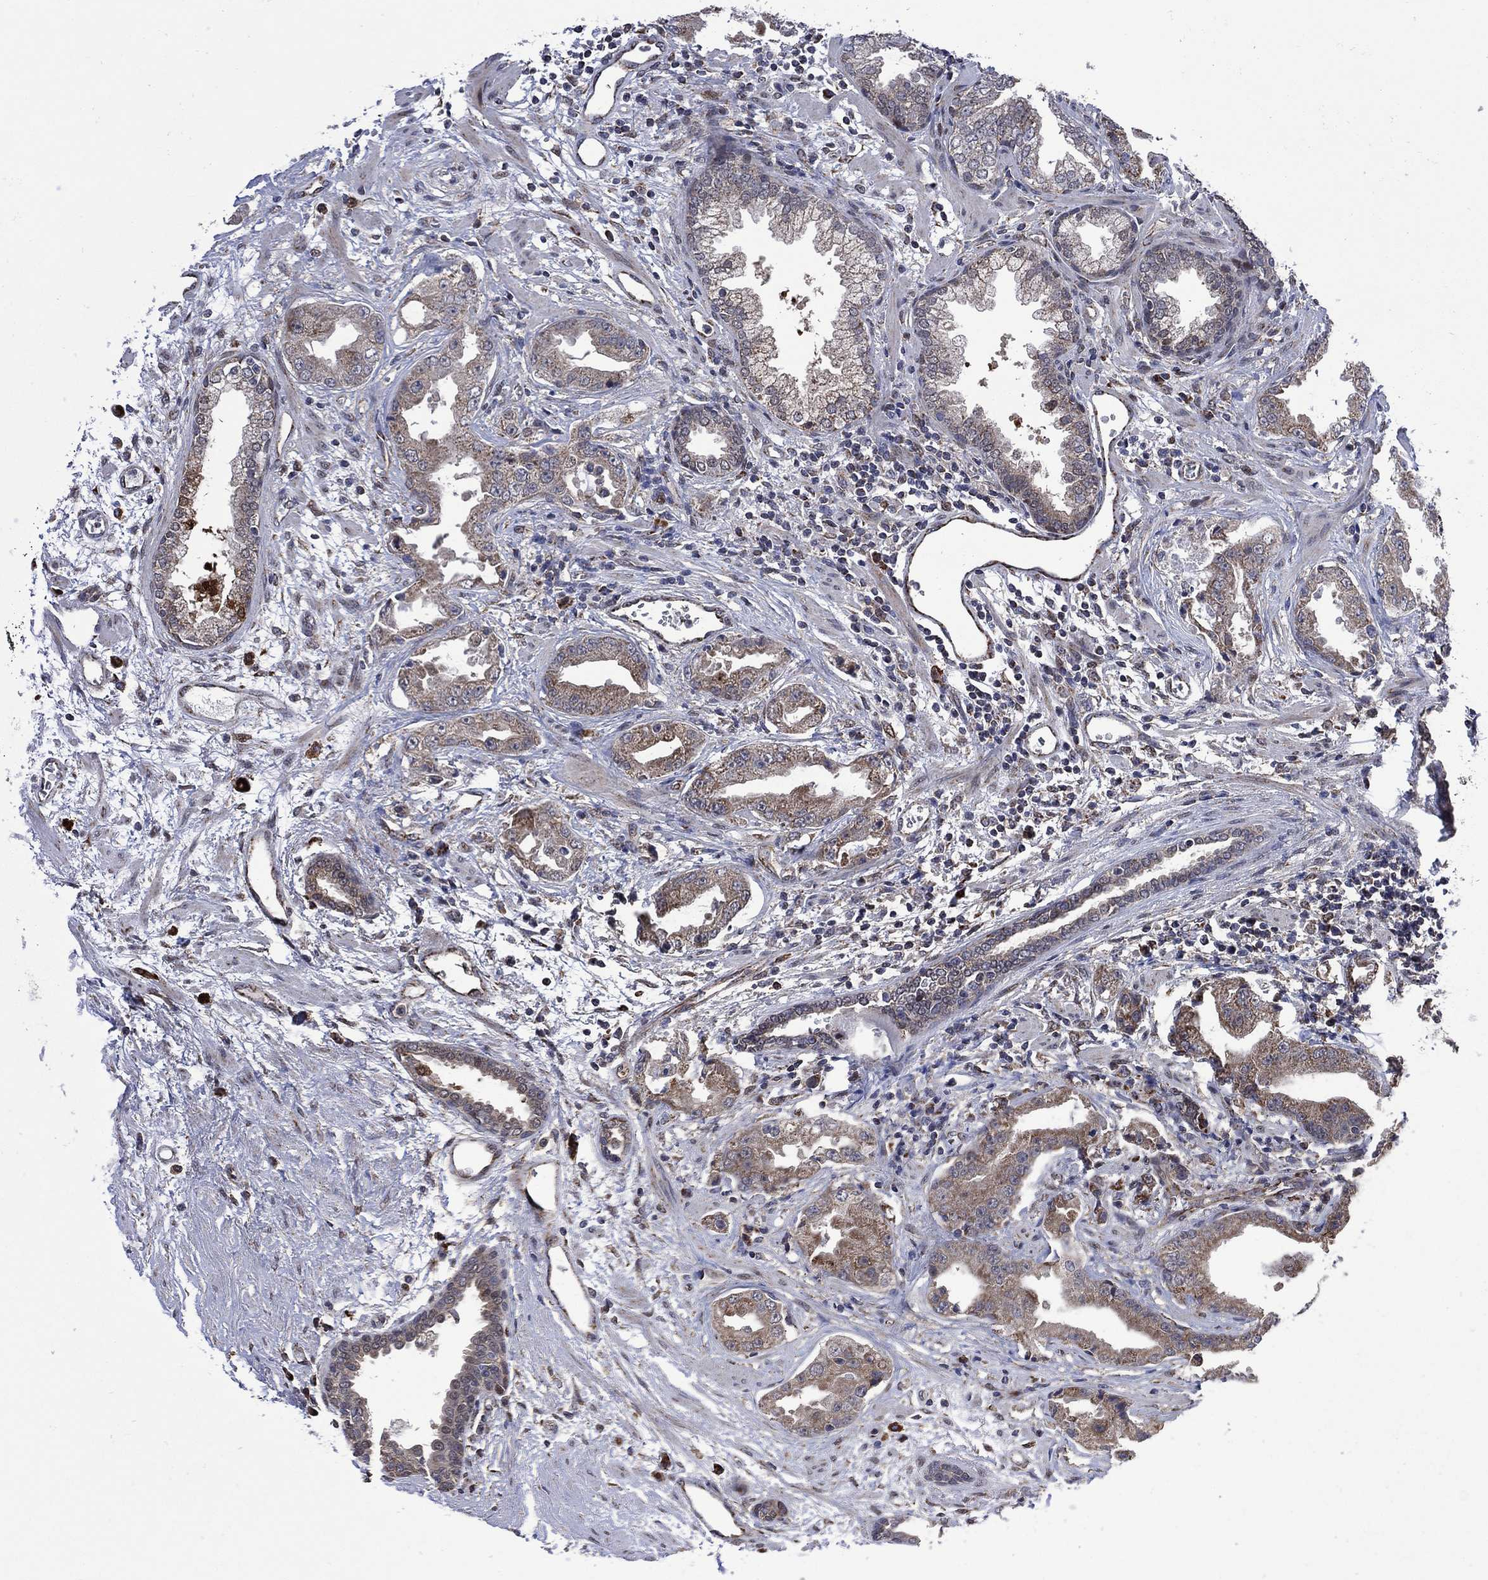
{"staining": {"intensity": "strong", "quantity": "25%-75%", "location": "cytoplasmic/membranous"}, "tissue": "prostate cancer", "cell_type": "Tumor cells", "image_type": "cancer", "snomed": [{"axis": "morphology", "description": "Adenocarcinoma, Low grade"}, {"axis": "topography", "description": "Prostate"}], "caption": "Low-grade adenocarcinoma (prostate) stained with a protein marker demonstrates strong staining in tumor cells.", "gene": "HTD2", "patient": {"sex": "male", "age": 62}}